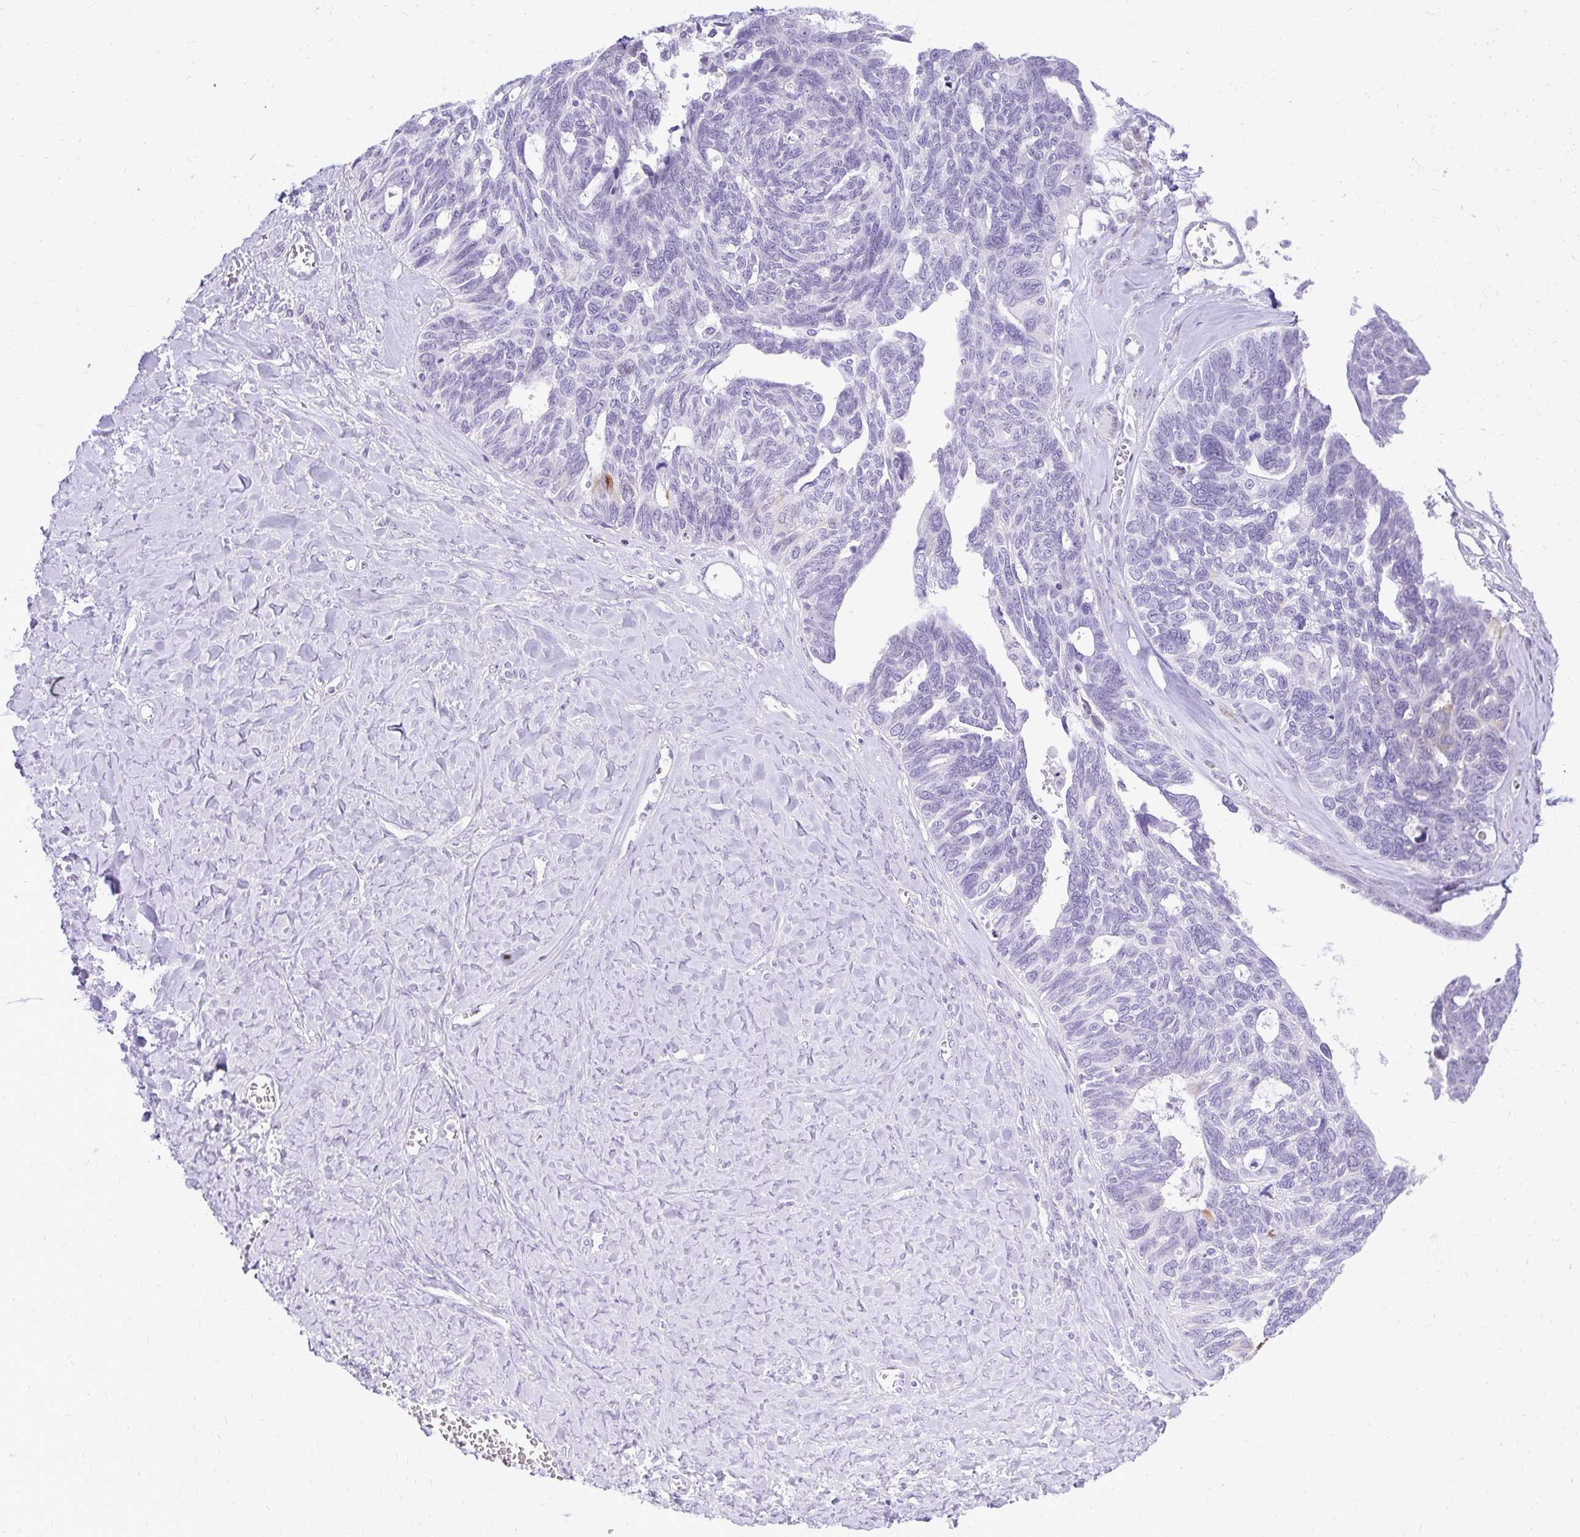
{"staining": {"intensity": "negative", "quantity": "none", "location": "none"}, "tissue": "ovarian cancer", "cell_type": "Tumor cells", "image_type": "cancer", "snomed": [{"axis": "morphology", "description": "Cystadenocarcinoma, serous, NOS"}, {"axis": "topography", "description": "Ovary"}], "caption": "A micrograph of ovarian serous cystadenocarcinoma stained for a protein exhibits no brown staining in tumor cells.", "gene": "PRAP1", "patient": {"sex": "female", "age": 79}}